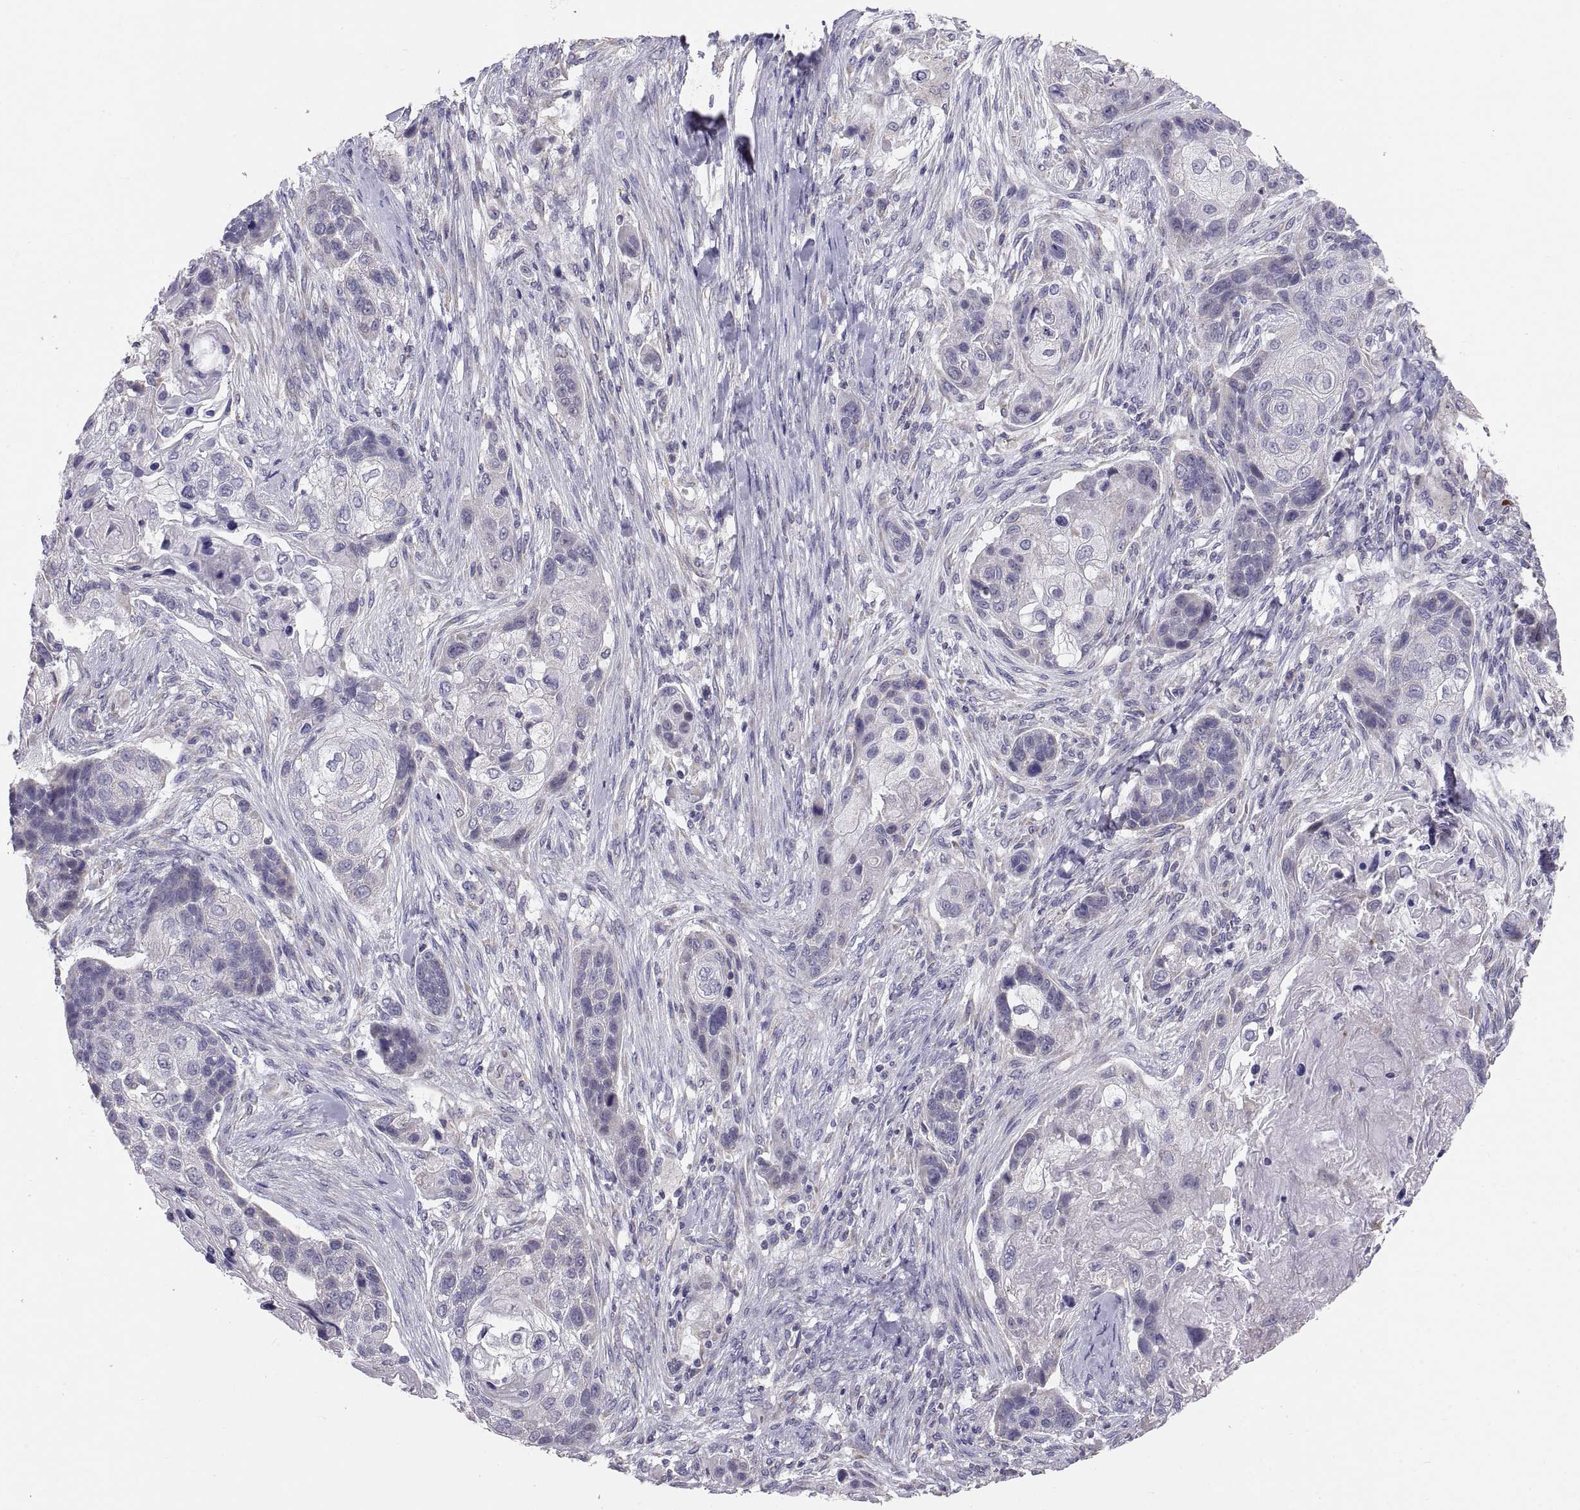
{"staining": {"intensity": "negative", "quantity": "none", "location": "none"}, "tissue": "lung cancer", "cell_type": "Tumor cells", "image_type": "cancer", "snomed": [{"axis": "morphology", "description": "Squamous cell carcinoma, NOS"}, {"axis": "topography", "description": "Lung"}], "caption": "DAB immunohistochemical staining of human lung cancer exhibits no significant expression in tumor cells.", "gene": "TNNC1", "patient": {"sex": "male", "age": 69}}